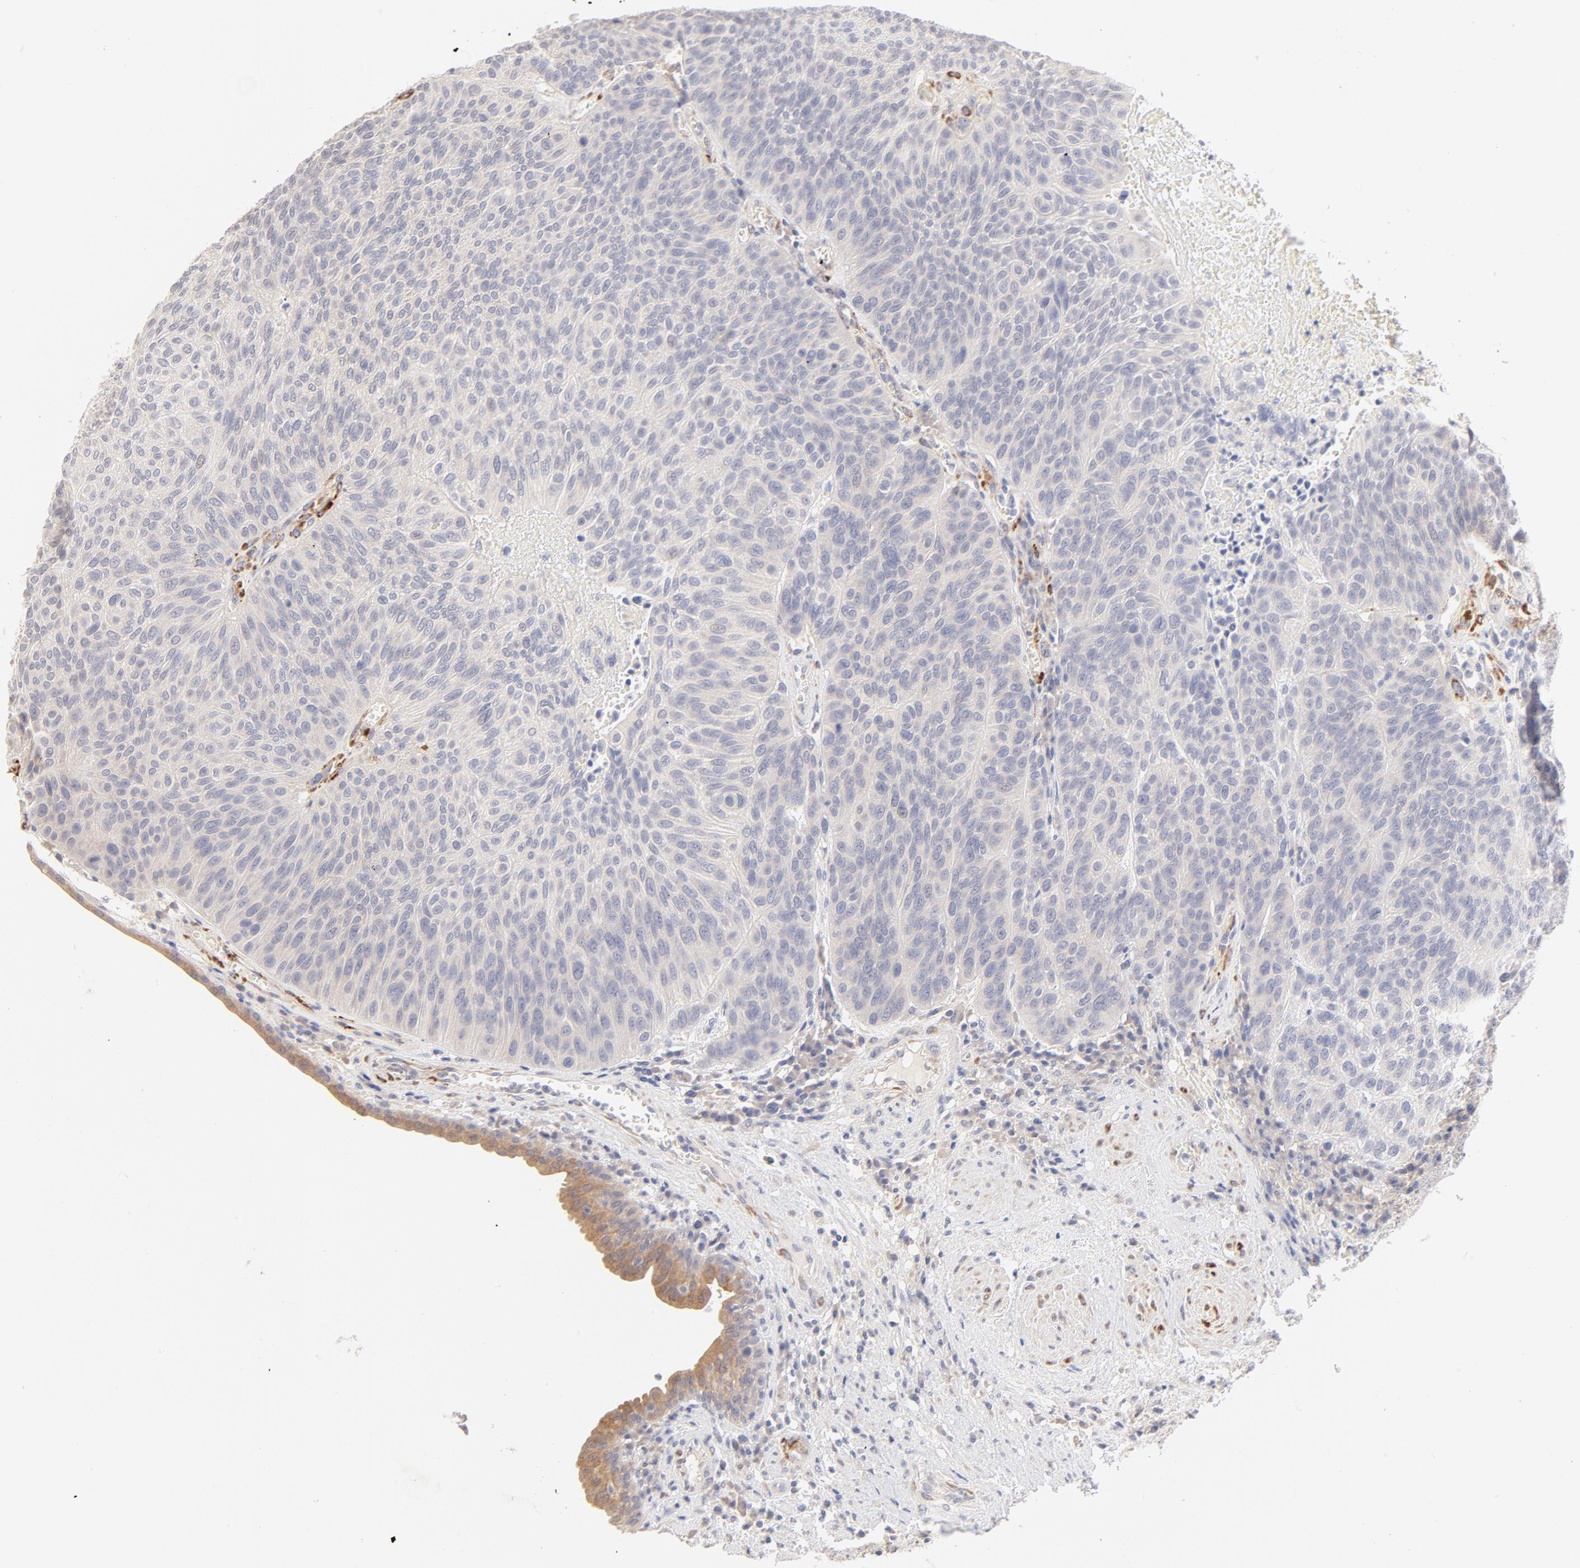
{"staining": {"intensity": "negative", "quantity": "none", "location": "none"}, "tissue": "urothelial cancer", "cell_type": "Tumor cells", "image_type": "cancer", "snomed": [{"axis": "morphology", "description": "Urothelial carcinoma, High grade"}, {"axis": "topography", "description": "Urinary bladder"}], "caption": "This is a micrograph of immunohistochemistry staining of urothelial cancer, which shows no expression in tumor cells.", "gene": "NKX2-2", "patient": {"sex": "male", "age": 66}}